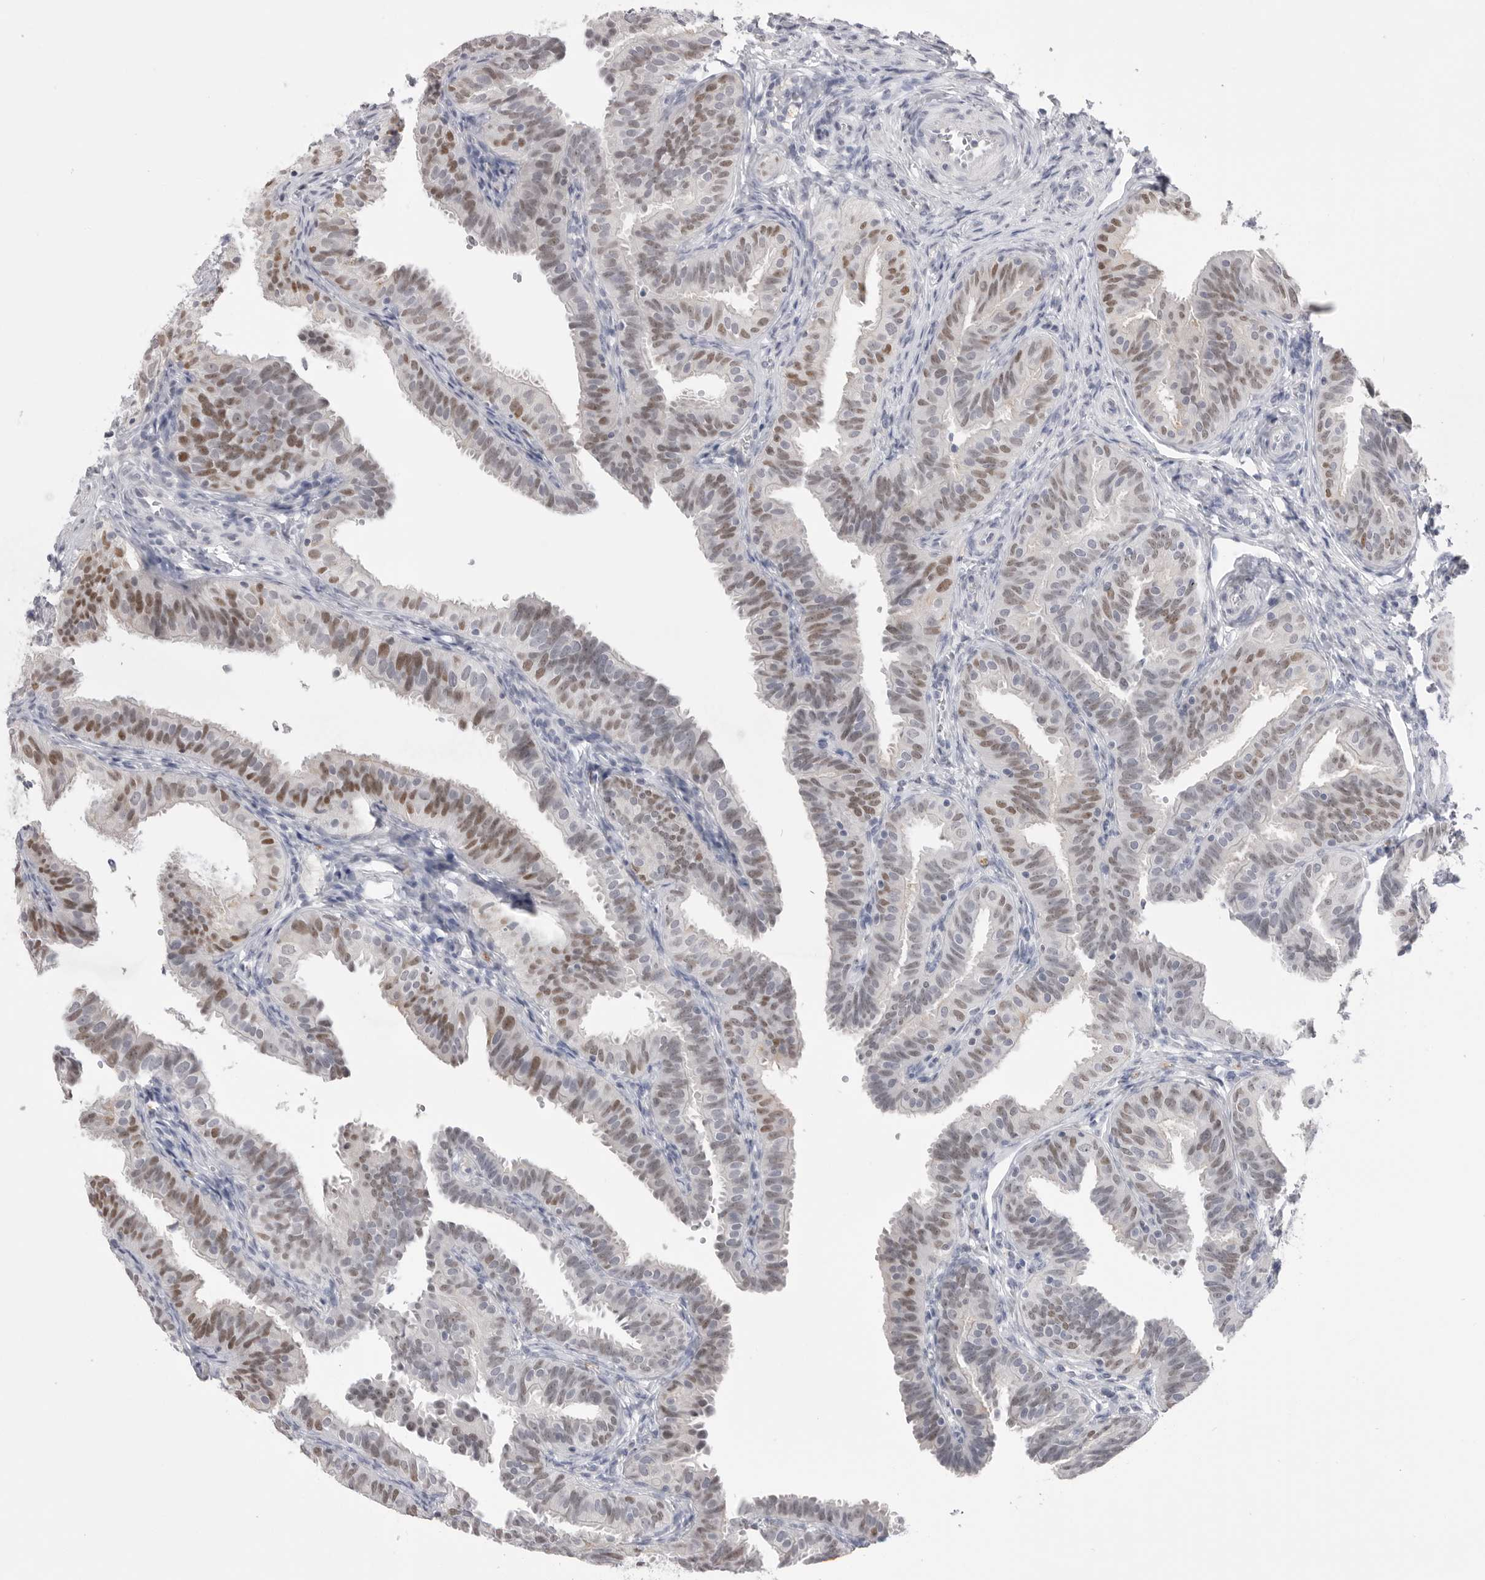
{"staining": {"intensity": "moderate", "quantity": "25%-75%", "location": "nuclear"}, "tissue": "fallopian tube", "cell_type": "Glandular cells", "image_type": "normal", "snomed": [{"axis": "morphology", "description": "Normal tissue, NOS"}, {"axis": "topography", "description": "Fallopian tube"}], "caption": "This image shows immunohistochemistry staining of unremarkable human fallopian tube, with medium moderate nuclear expression in approximately 25%-75% of glandular cells.", "gene": "ZBTB7B", "patient": {"sex": "female", "age": 35}}